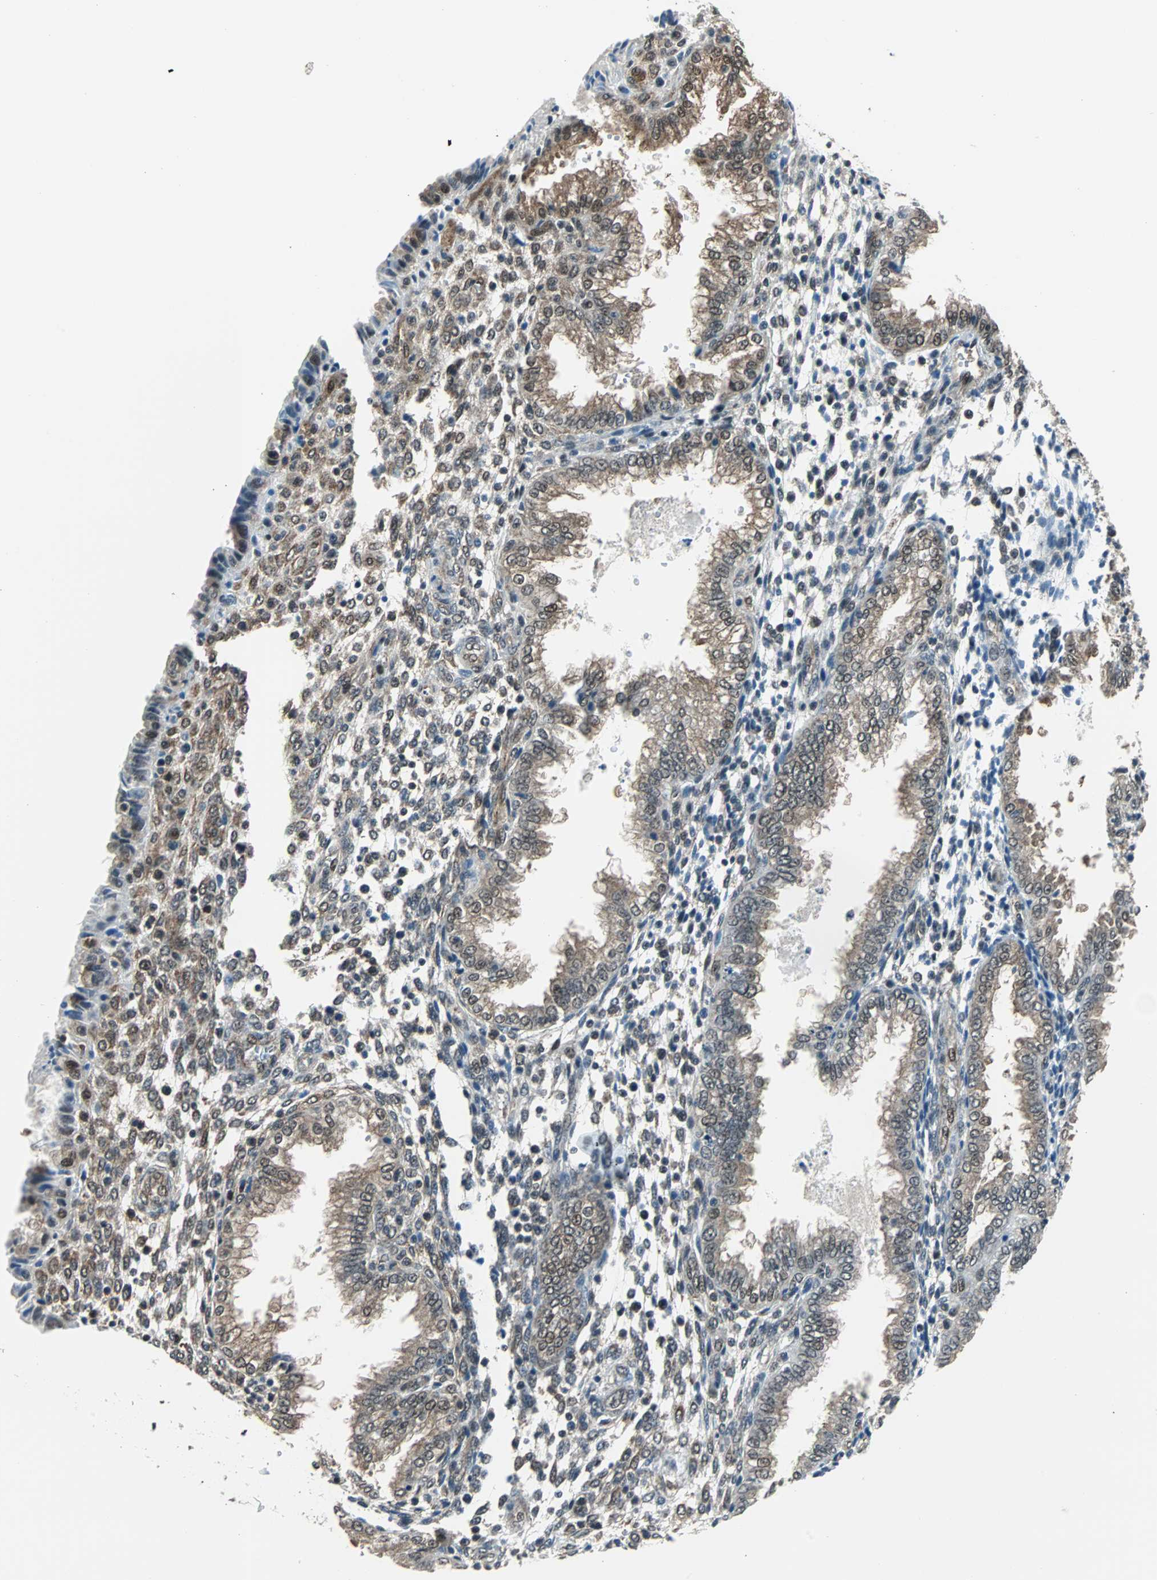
{"staining": {"intensity": "weak", "quantity": ">75%", "location": "cytoplasmic/membranous,nuclear"}, "tissue": "endometrium", "cell_type": "Cells in endometrial stroma", "image_type": "normal", "snomed": [{"axis": "morphology", "description": "Normal tissue, NOS"}, {"axis": "topography", "description": "Endometrium"}], "caption": "Immunohistochemistry (IHC) (DAB) staining of unremarkable human endometrium shows weak cytoplasmic/membranous,nuclear protein positivity in about >75% of cells in endometrial stroma.", "gene": "VCP", "patient": {"sex": "female", "age": 33}}